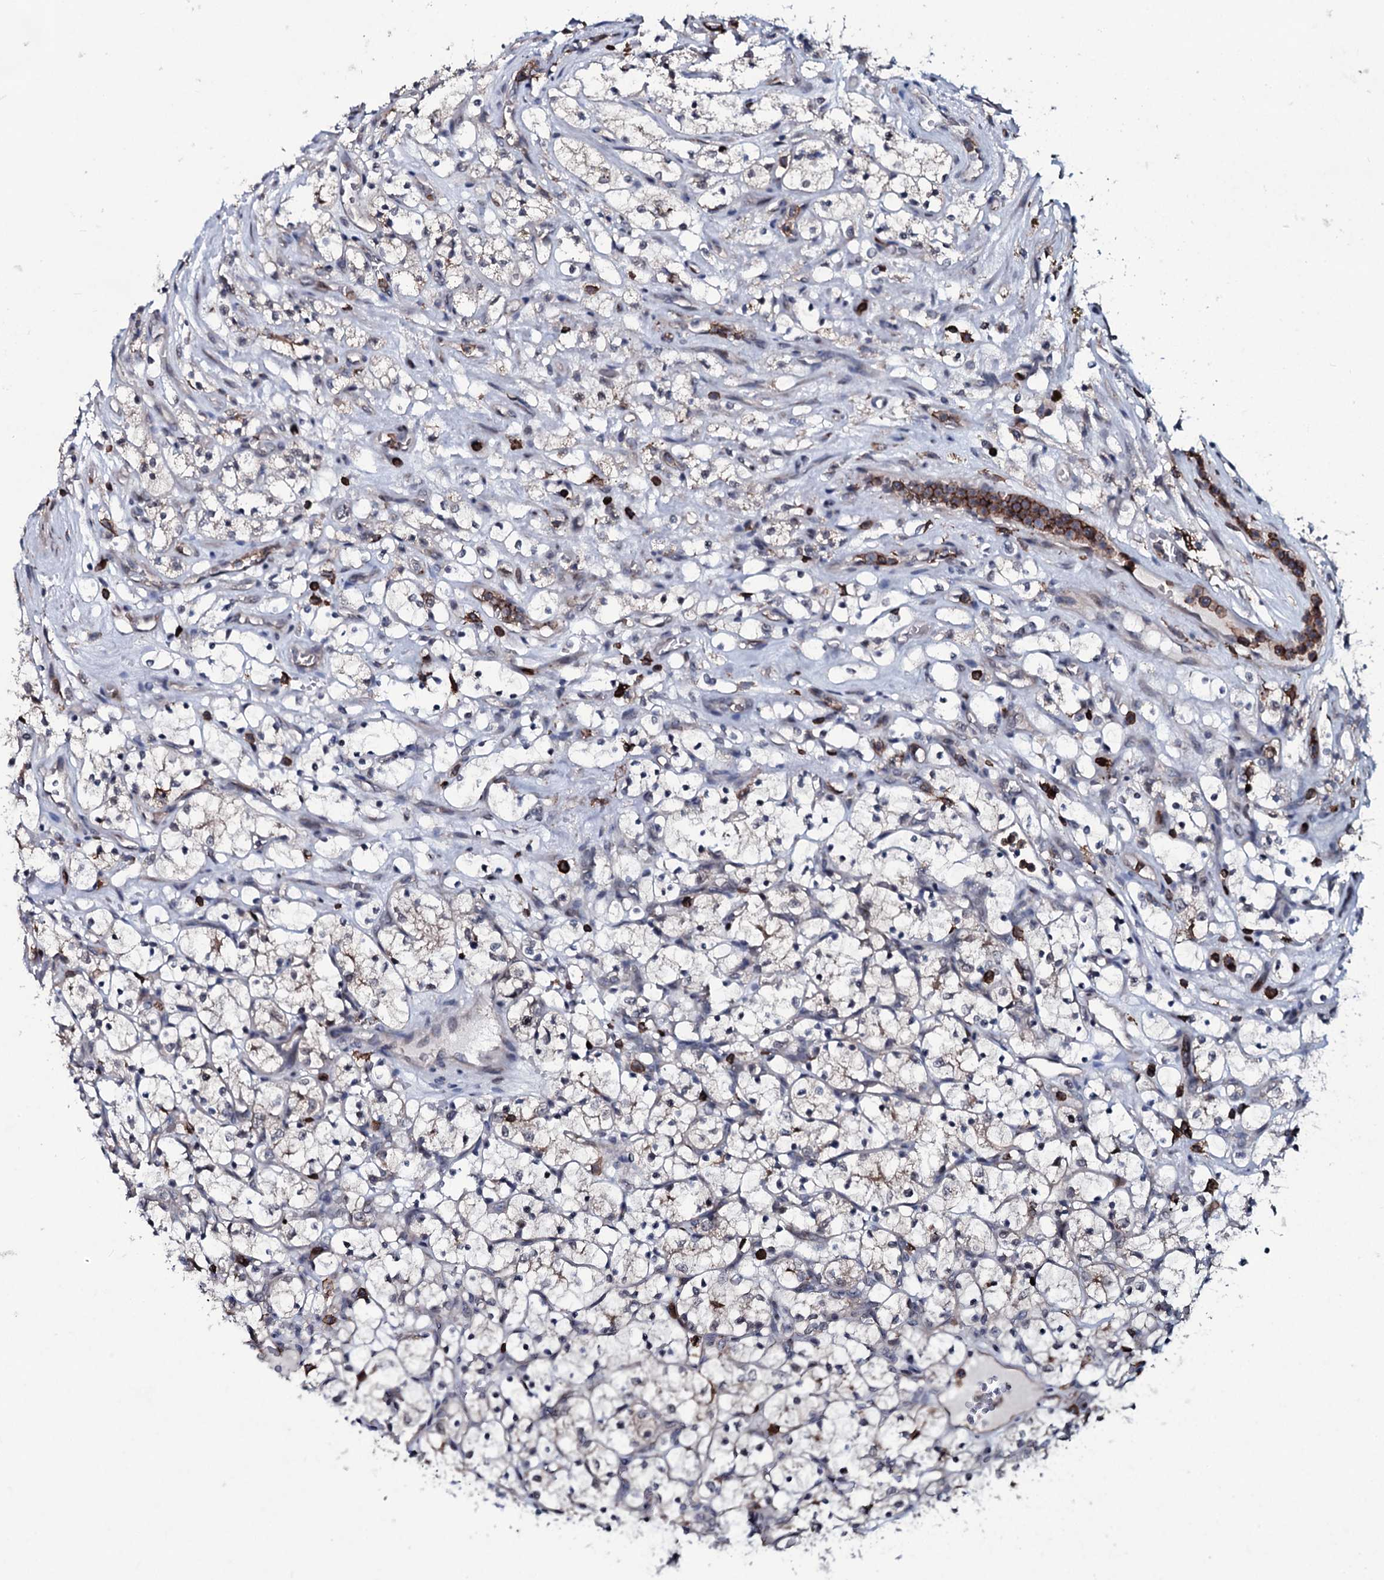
{"staining": {"intensity": "negative", "quantity": "none", "location": "none"}, "tissue": "renal cancer", "cell_type": "Tumor cells", "image_type": "cancer", "snomed": [{"axis": "morphology", "description": "Adenocarcinoma, NOS"}, {"axis": "topography", "description": "Kidney"}], "caption": "The IHC photomicrograph has no significant positivity in tumor cells of renal cancer tissue. (IHC, brightfield microscopy, high magnification).", "gene": "OGFOD2", "patient": {"sex": "female", "age": 69}}